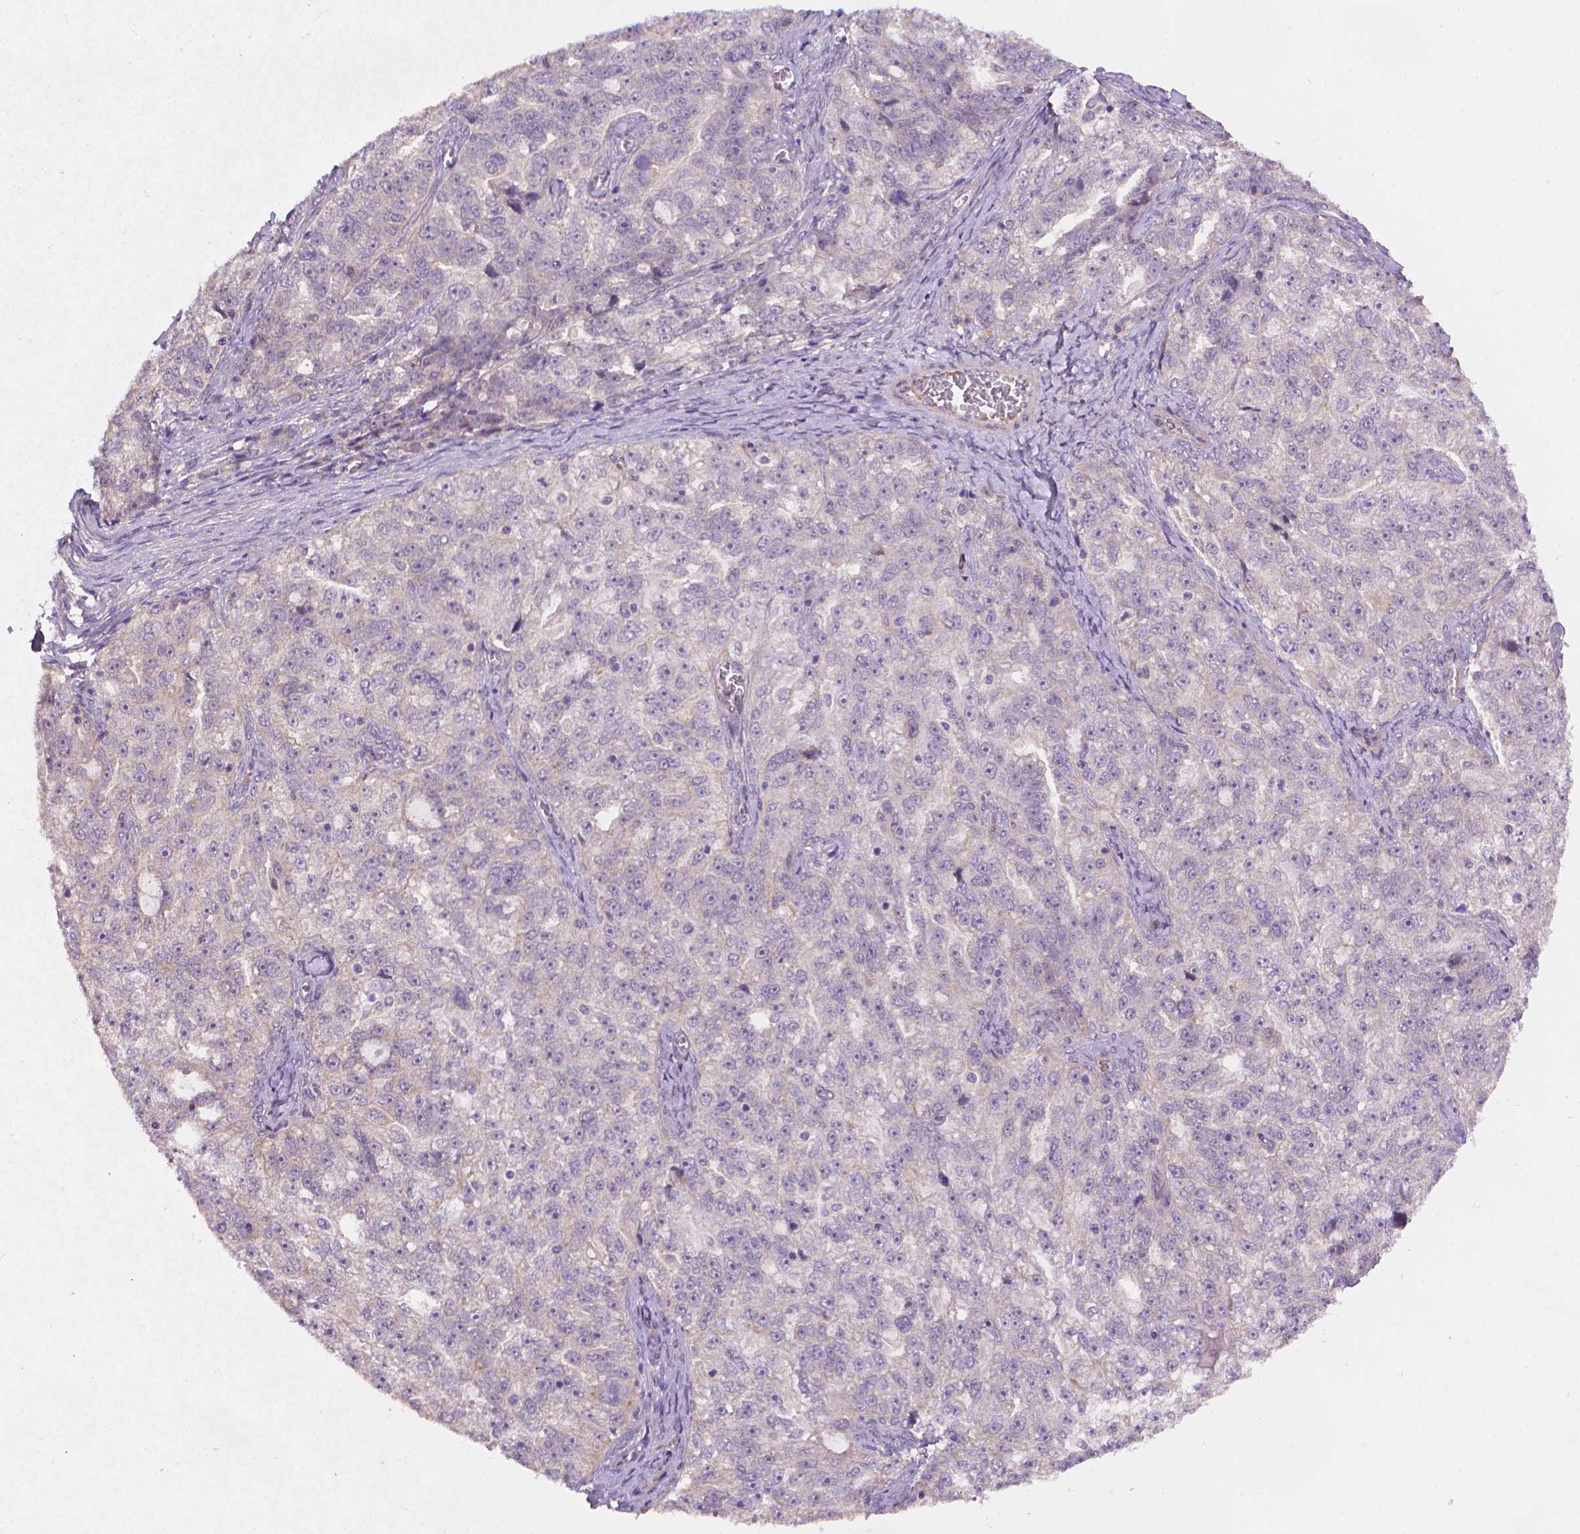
{"staining": {"intensity": "negative", "quantity": "none", "location": "none"}, "tissue": "ovarian cancer", "cell_type": "Tumor cells", "image_type": "cancer", "snomed": [{"axis": "morphology", "description": "Cystadenocarcinoma, serous, NOS"}, {"axis": "topography", "description": "Ovary"}], "caption": "Immunohistochemical staining of human ovarian cancer (serous cystadenocarcinoma) shows no significant staining in tumor cells.", "gene": "AMMECR1", "patient": {"sex": "female", "age": 51}}